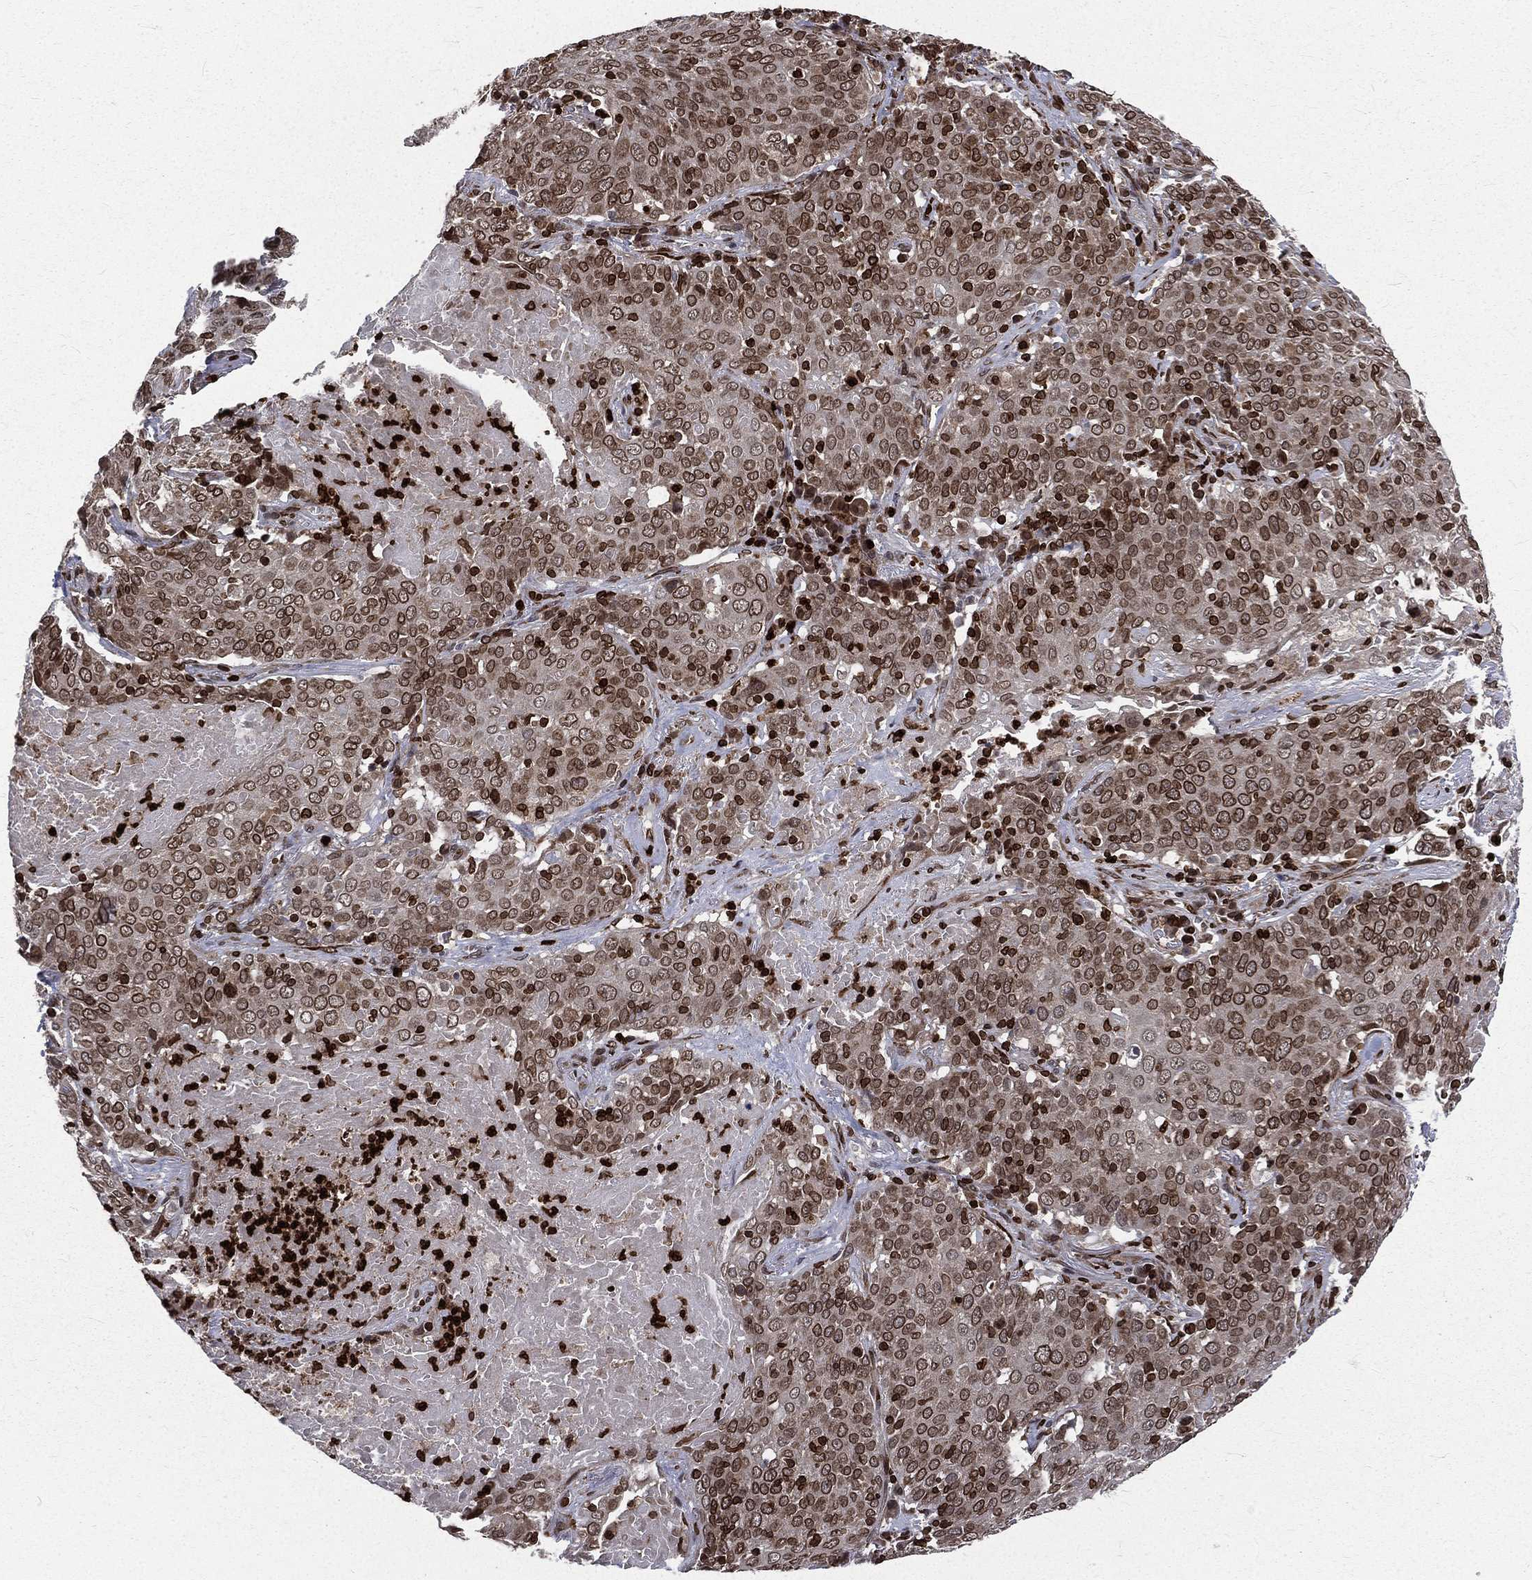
{"staining": {"intensity": "moderate", "quantity": ">75%", "location": "cytoplasmic/membranous,nuclear"}, "tissue": "lung cancer", "cell_type": "Tumor cells", "image_type": "cancer", "snomed": [{"axis": "morphology", "description": "Squamous cell carcinoma, NOS"}, {"axis": "topography", "description": "Lung"}], "caption": "IHC image of lung cancer (squamous cell carcinoma) stained for a protein (brown), which demonstrates medium levels of moderate cytoplasmic/membranous and nuclear staining in about >75% of tumor cells.", "gene": "LBR", "patient": {"sex": "male", "age": 82}}